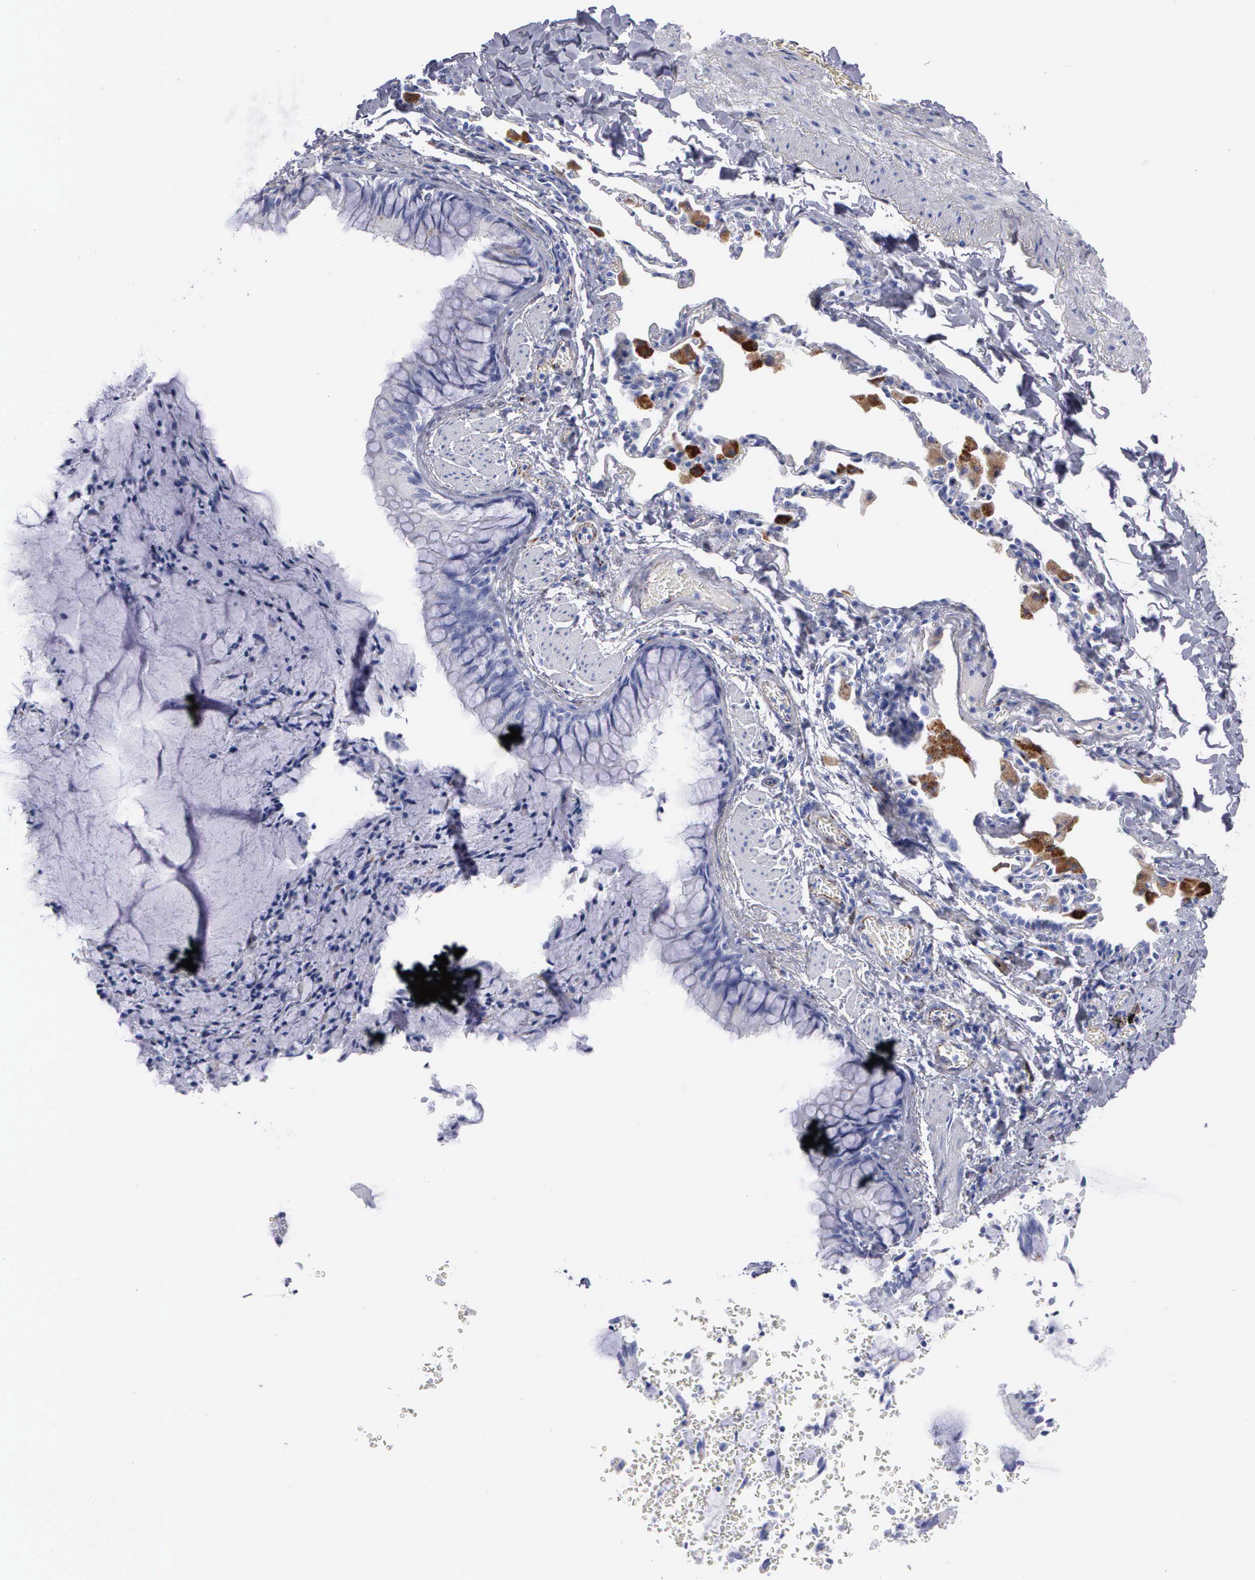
{"staining": {"intensity": "moderate", "quantity": "<25%", "location": "cytoplasmic/membranous"}, "tissue": "bronchus", "cell_type": "Respiratory epithelial cells", "image_type": "normal", "snomed": [{"axis": "morphology", "description": "Normal tissue, NOS"}, {"axis": "topography", "description": "Lung"}], "caption": "Immunohistochemical staining of benign human bronchus reveals low levels of moderate cytoplasmic/membranous positivity in about <25% of respiratory epithelial cells. (DAB IHC, brown staining for protein, blue staining for nuclei).", "gene": "CTSL", "patient": {"sex": "male", "age": 54}}